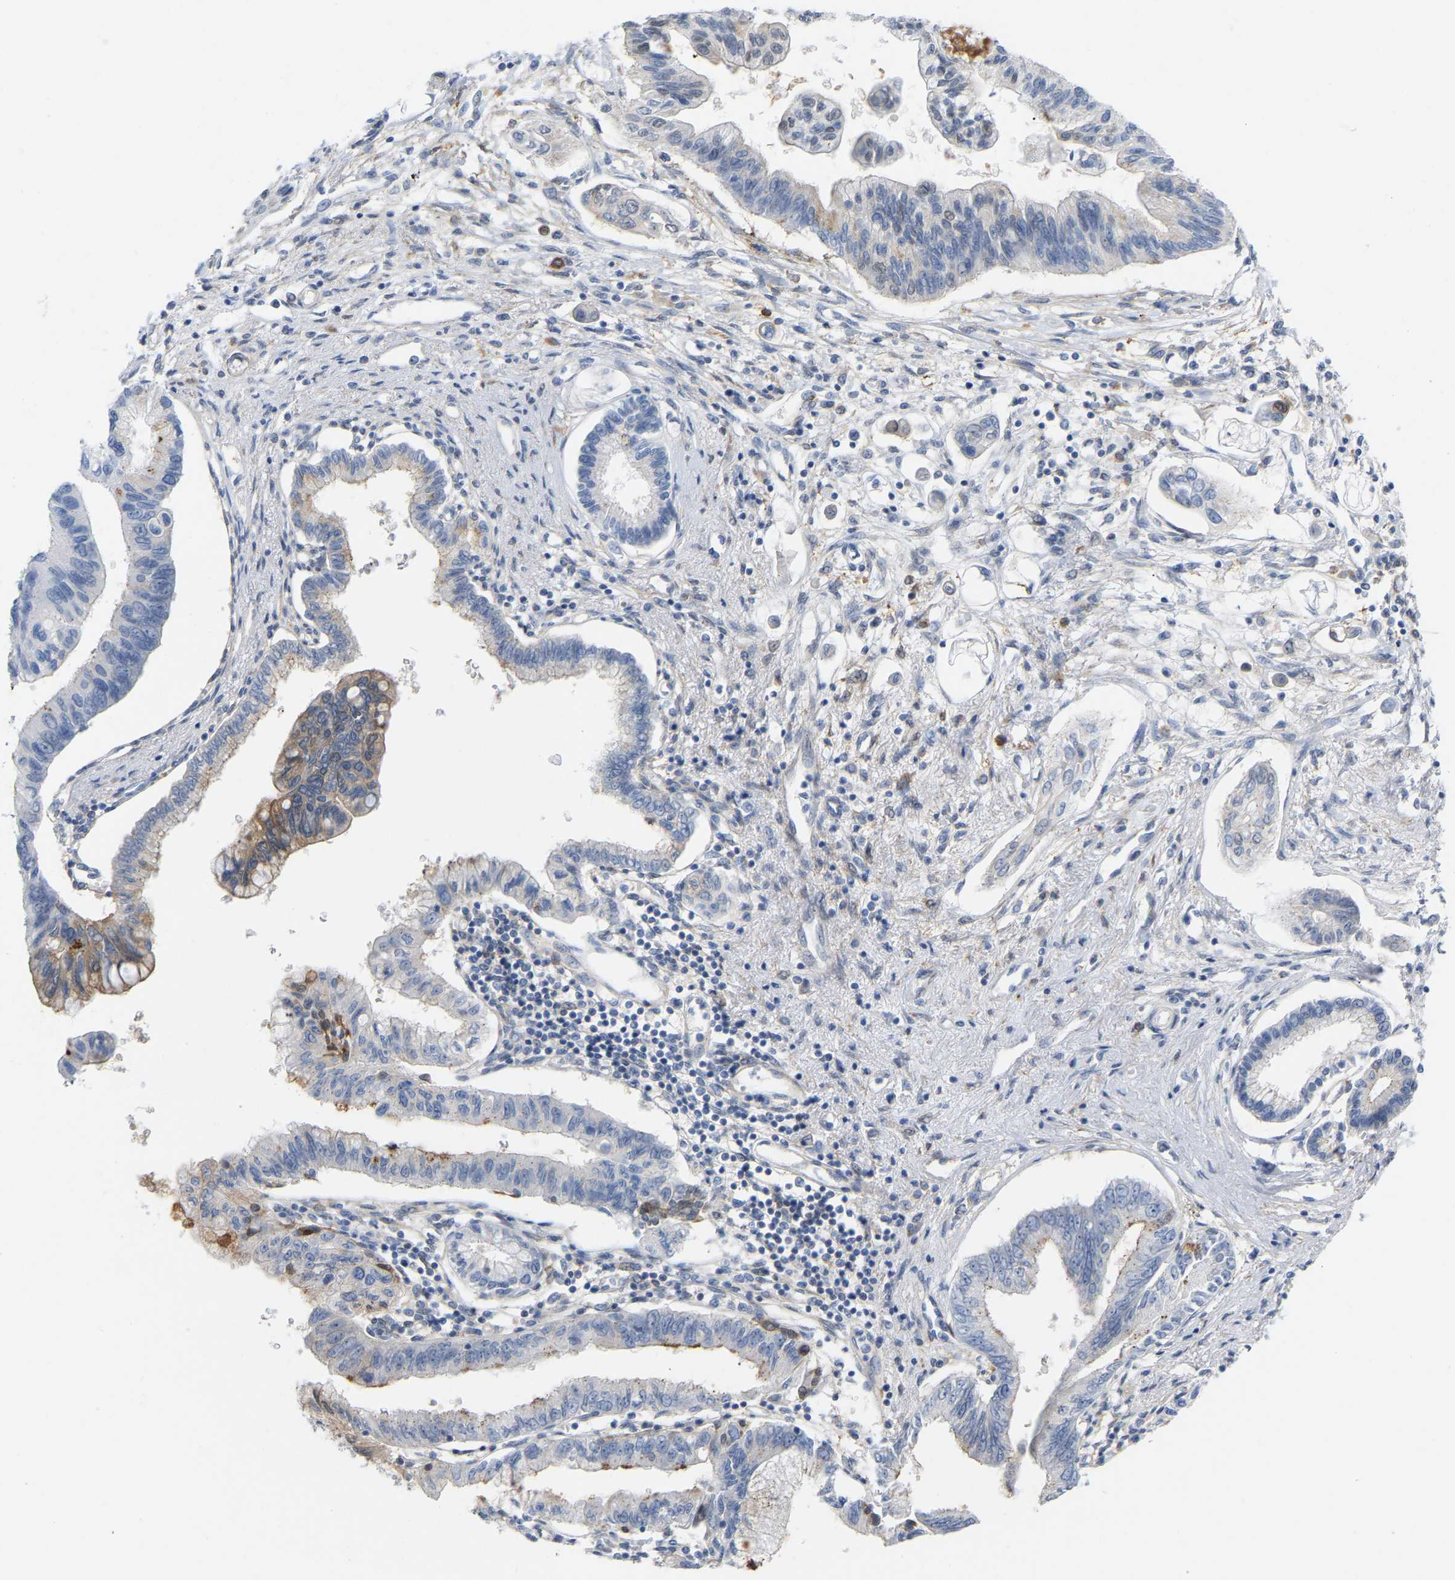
{"staining": {"intensity": "moderate", "quantity": "<25%", "location": "cytoplasmic/membranous"}, "tissue": "pancreatic cancer", "cell_type": "Tumor cells", "image_type": "cancer", "snomed": [{"axis": "morphology", "description": "Adenocarcinoma, NOS"}, {"axis": "topography", "description": "Pancreas"}], "caption": "Adenocarcinoma (pancreatic) stained with IHC exhibits moderate cytoplasmic/membranous staining in about <25% of tumor cells. The staining was performed using DAB to visualize the protein expression in brown, while the nuclei were stained in blue with hematoxylin (Magnification: 20x).", "gene": "ABTB2", "patient": {"sex": "female", "age": 77}}